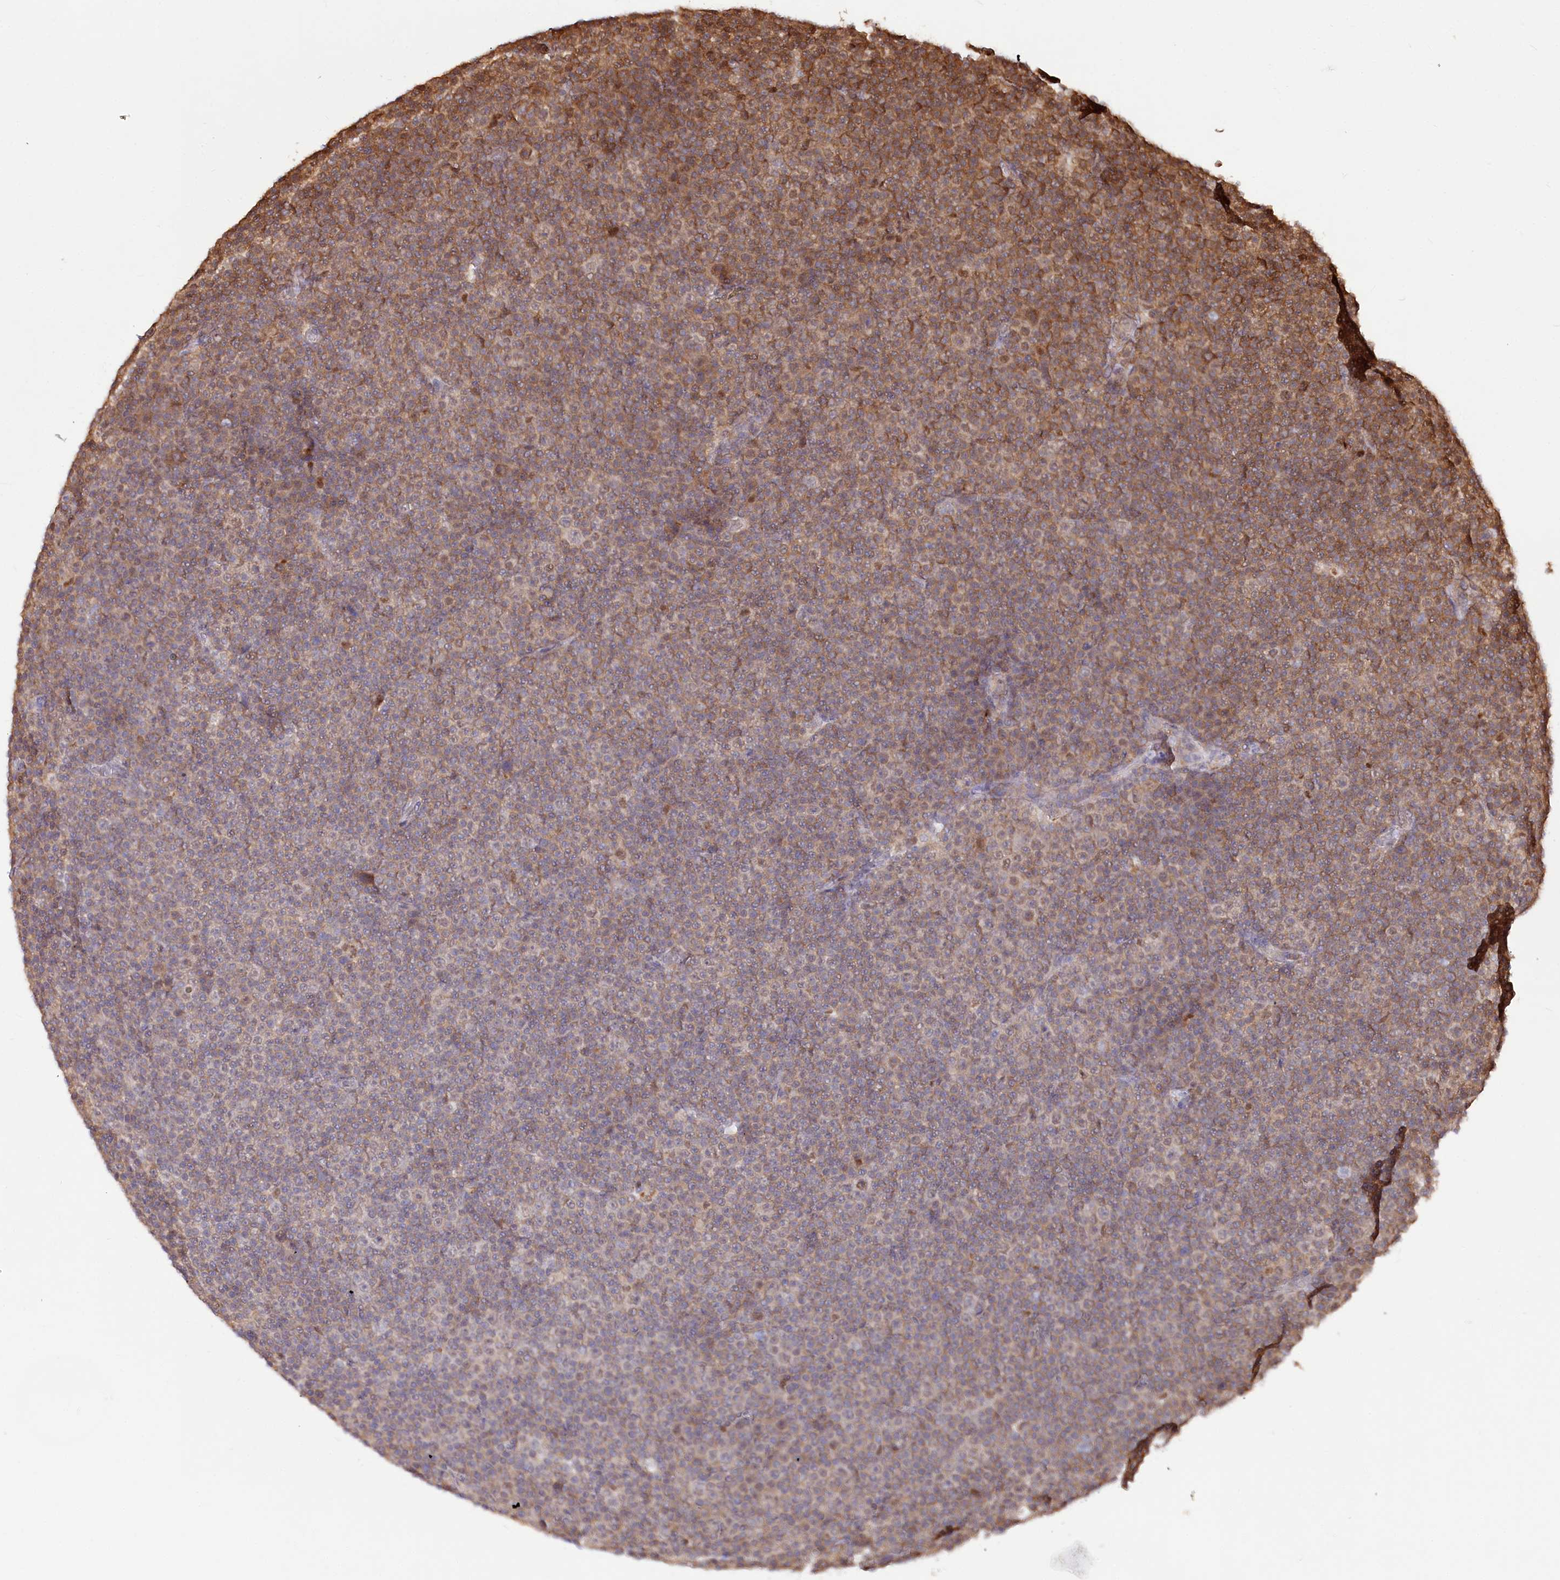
{"staining": {"intensity": "moderate", "quantity": "25%-75%", "location": "cytoplasmic/membranous"}, "tissue": "lymphoma", "cell_type": "Tumor cells", "image_type": "cancer", "snomed": [{"axis": "morphology", "description": "Malignant lymphoma, non-Hodgkin's type, Low grade"}, {"axis": "topography", "description": "Lymph node"}], "caption": "Protein expression analysis of human lymphoma reveals moderate cytoplasmic/membranous expression in about 25%-75% of tumor cells. The protein of interest is shown in brown color, while the nuclei are stained blue.", "gene": "PSMA1", "patient": {"sex": "female", "age": 67}}